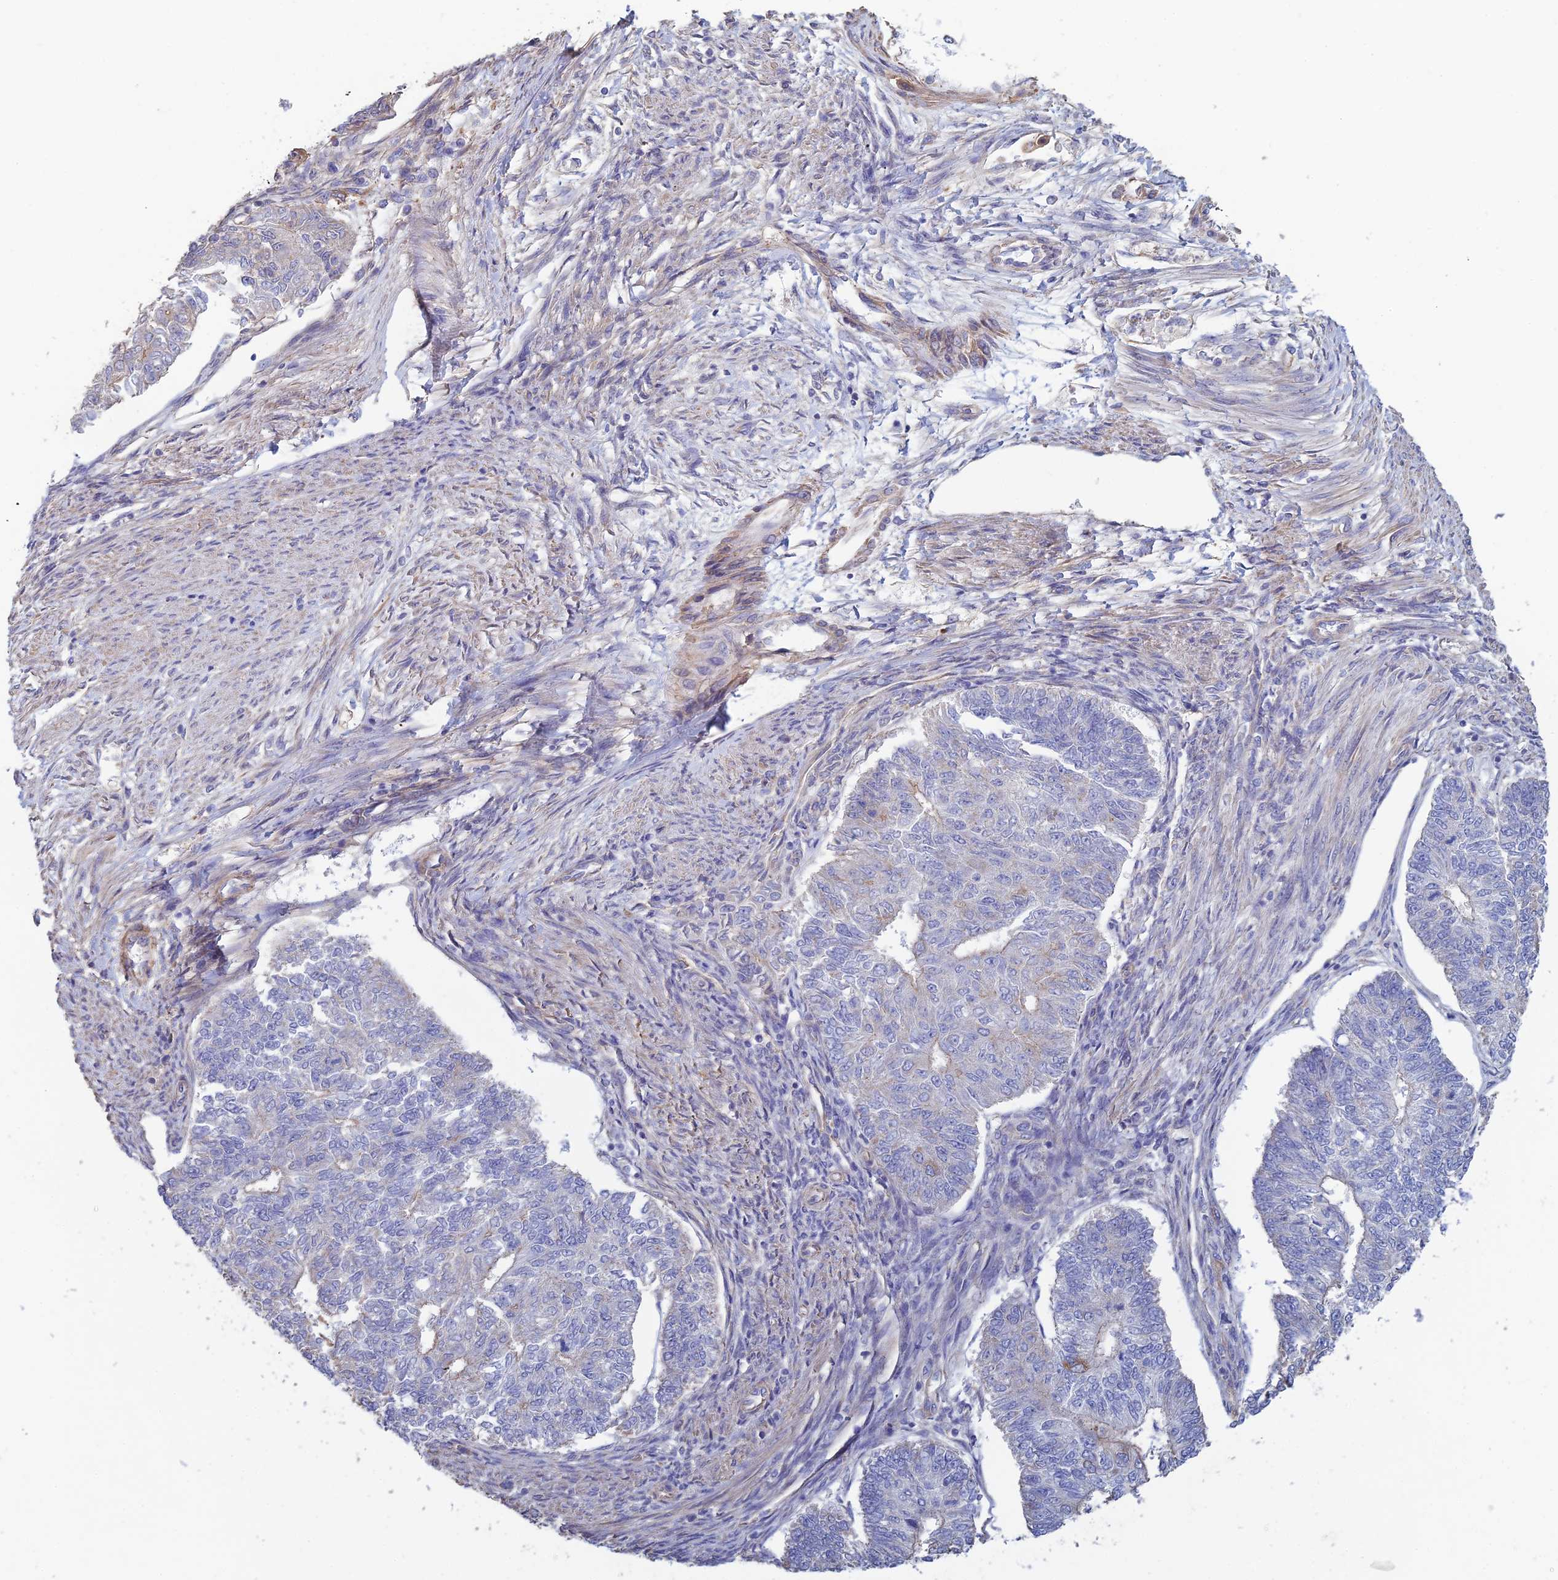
{"staining": {"intensity": "negative", "quantity": "none", "location": "none"}, "tissue": "endometrial cancer", "cell_type": "Tumor cells", "image_type": "cancer", "snomed": [{"axis": "morphology", "description": "Adenocarcinoma, NOS"}, {"axis": "topography", "description": "Endometrium"}], "caption": "Immunohistochemistry (IHC) image of neoplastic tissue: endometrial adenocarcinoma stained with DAB reveals no significant protein positivity in tumor cells.", "gene": "PCDHA5", "patient": {"sex": "female", "age": 32}}